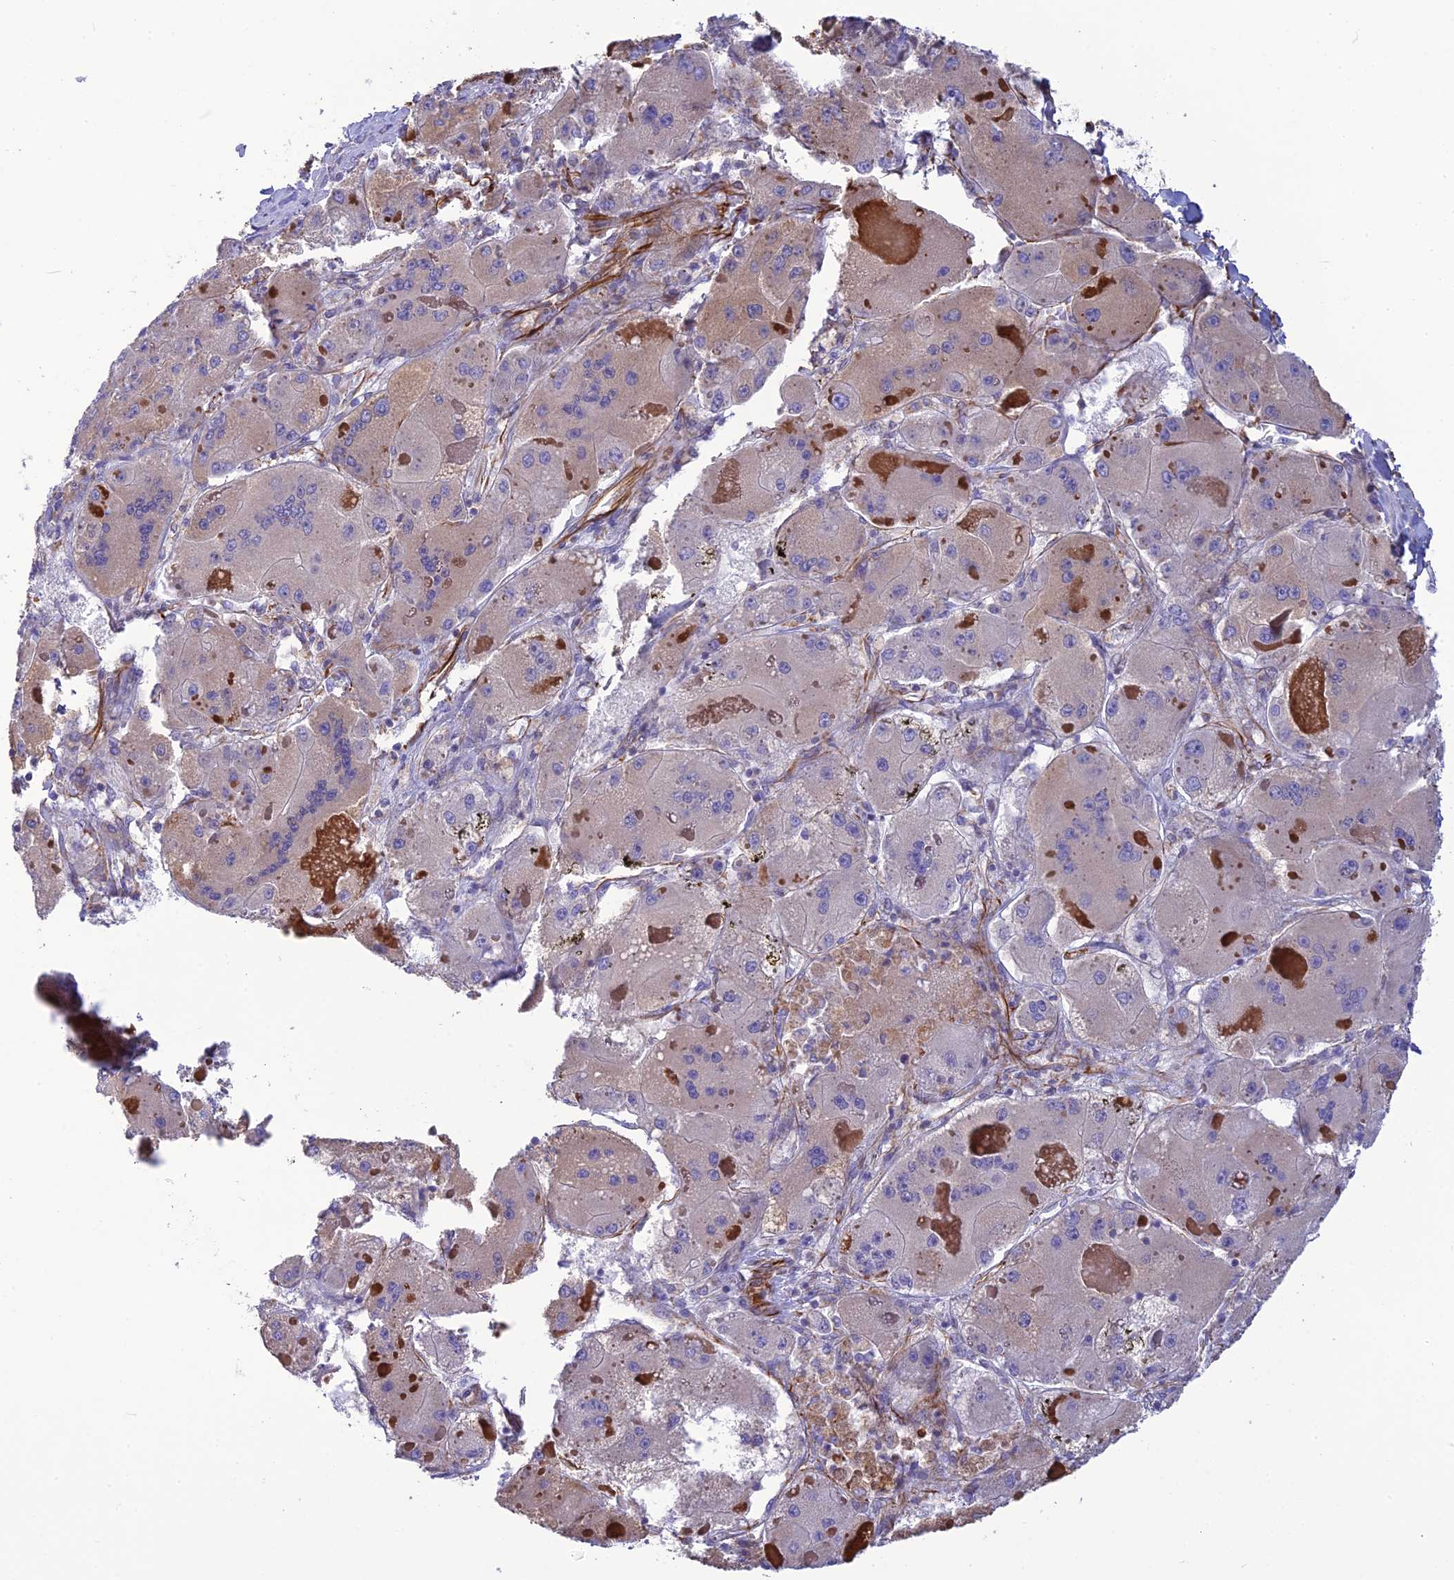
{"staining": {"intensity": "weak", "quantity": "<25%", "location": "cytoplasmic/membranous"}, "tissue": "liver cancer", "cell_type": "Tumor cells", "image_type": "cancer", "snomed": [{"axis": "morphology", "description": "Carcinoma, Hepatocellular, NOS"}, {"axis": "topography", "description": "Liver"}], "caption": "A photomicrograph of human liver hepatocellular carcinoma is negative for staining in tumor cells.", "gene": "FBXL20", "patient": {"sex": "female", "age": 73}}